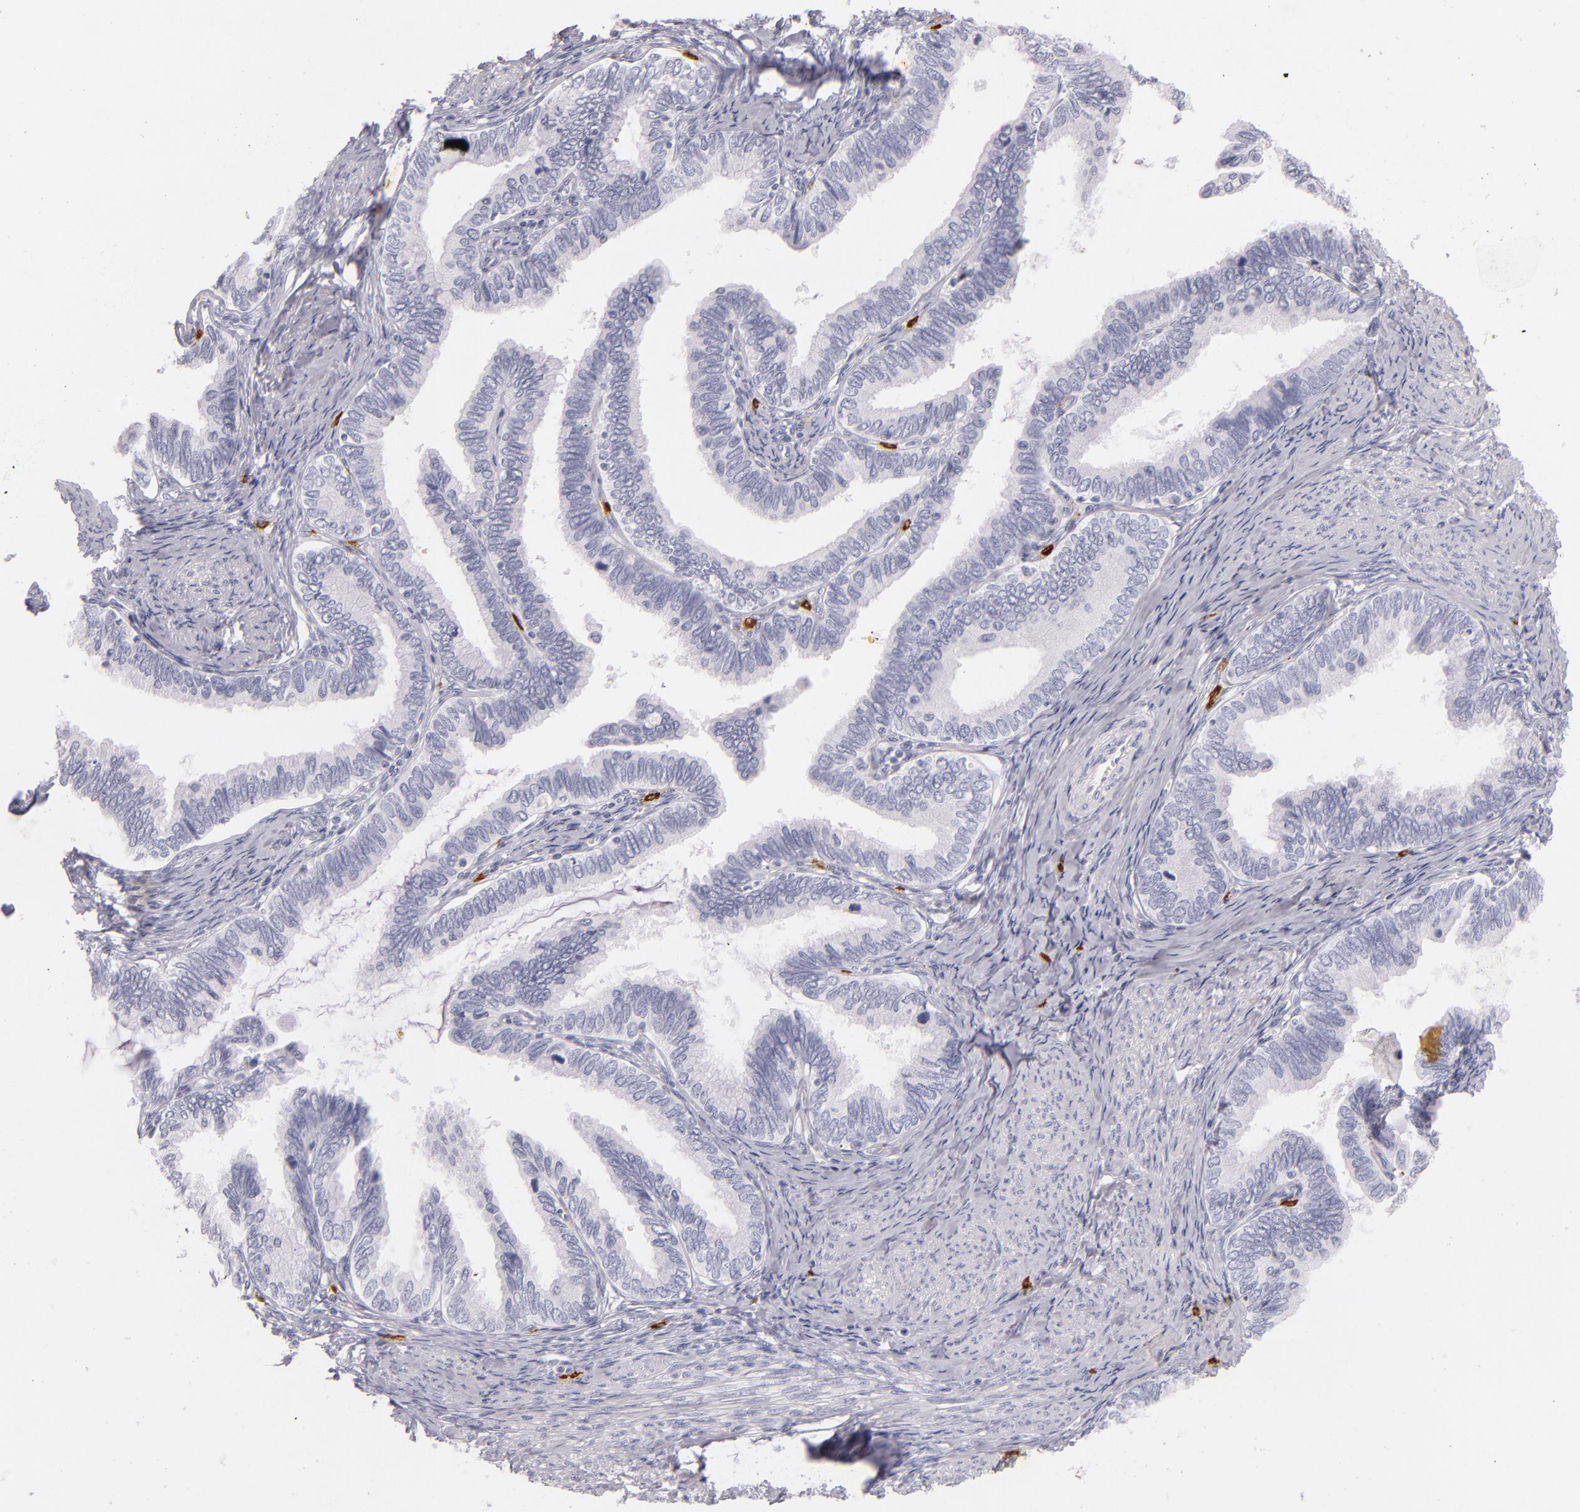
{"staining": {"intensity": "negative", "quantity": "none", "location": "none"}, "tissue": "cervical cancer", "cell_type": "Tumor cells", "image_type": "cancer", "snomed": [{"axis": "morphology", "description": "Adenocarcinoma, NOS"}, {"axis": "topography", "description": "Cervix"}], "caption": "Tumor cells show no significant expression in cervical cancer (adenocarcinoma).", "gene": "TPSD1", "patient": {"sex": "female", "age": 49}}